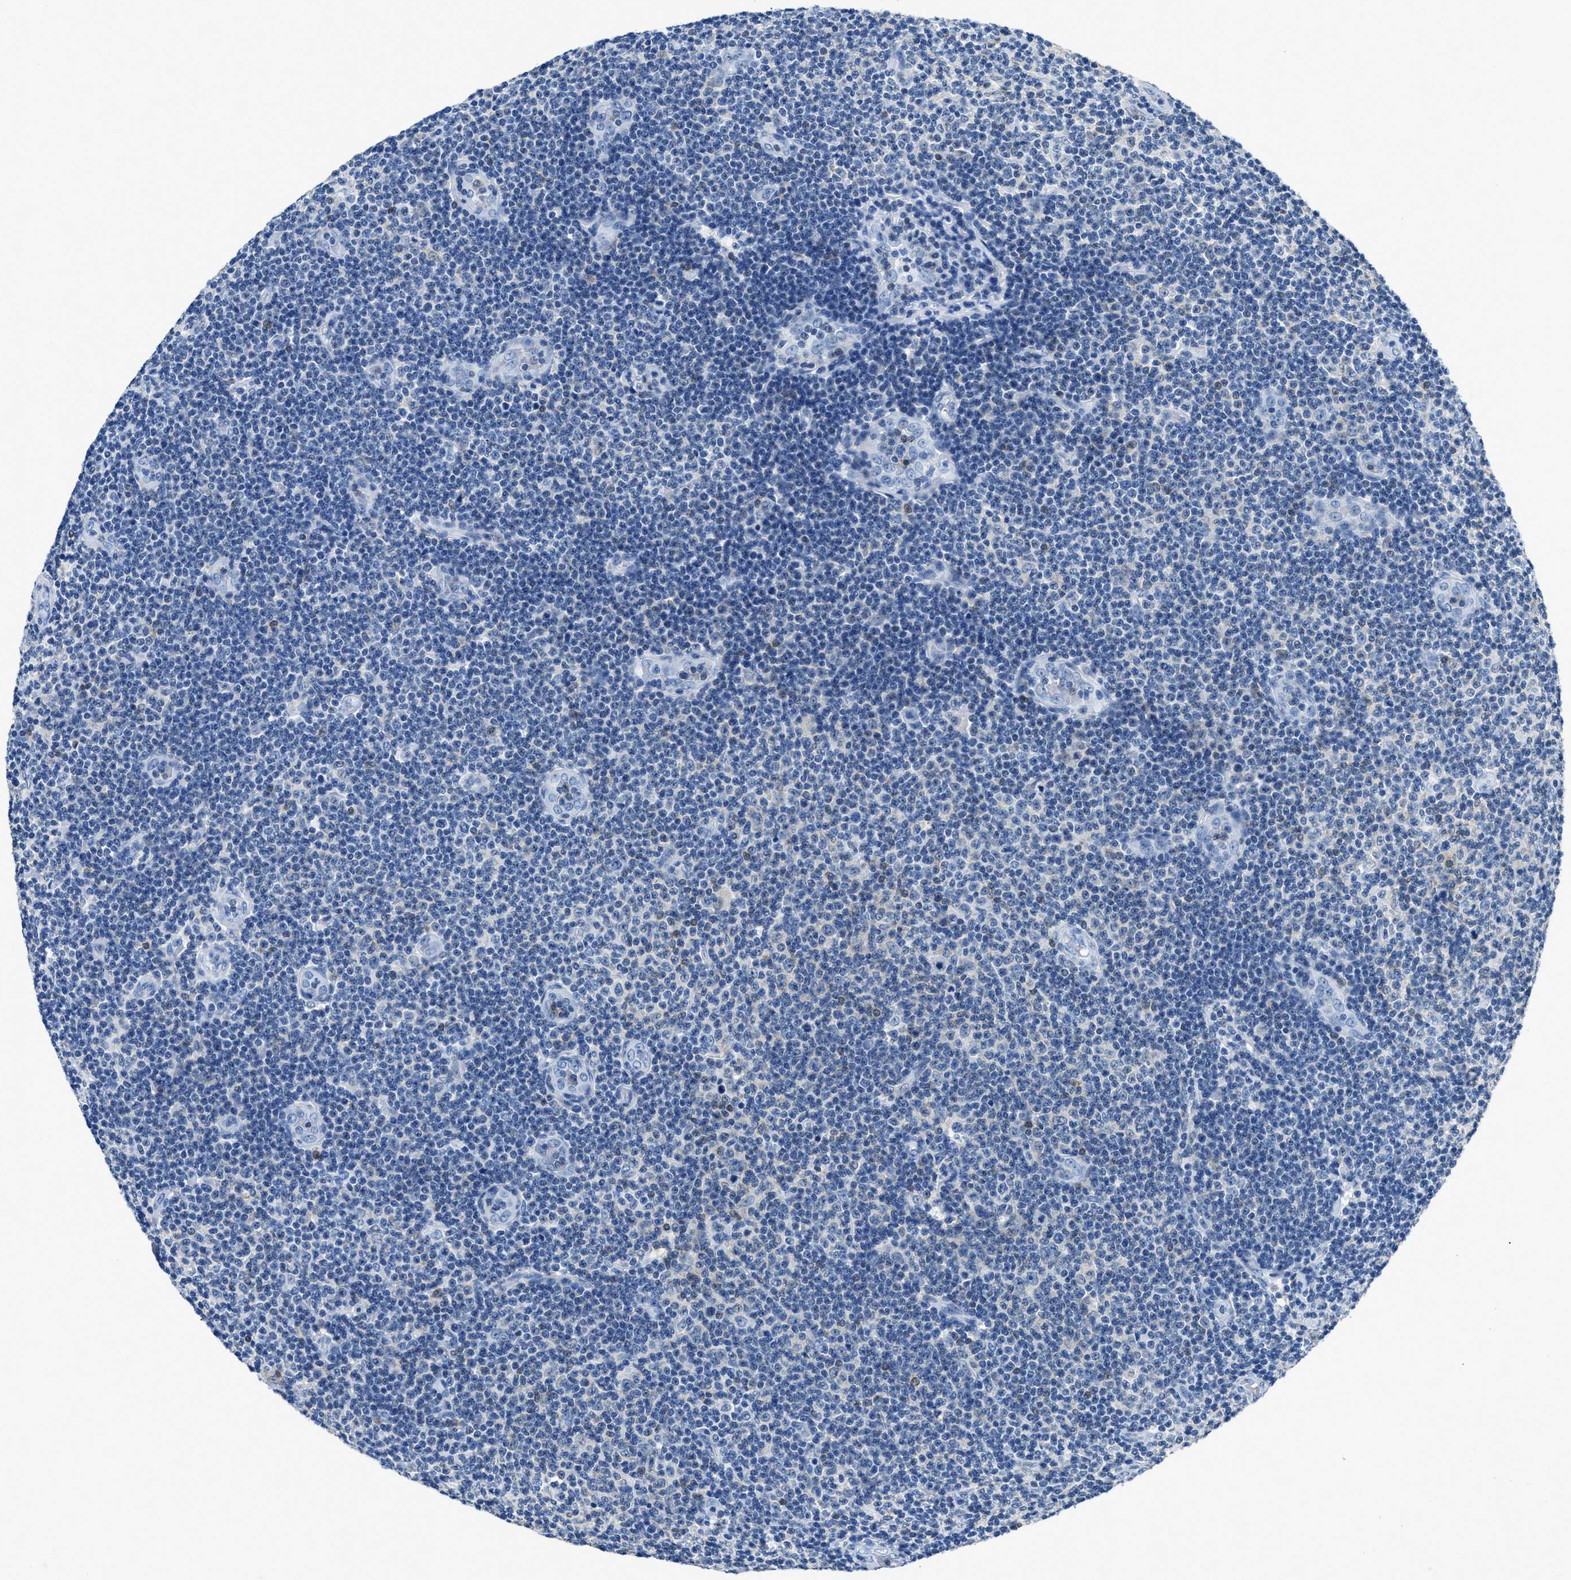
{"staining": {"intensity": "negative", "quantity": "none", "location": "none"}, "tissue": "lymphoma", "cell_type": "Tumor cells", "image_type": "cancer", "snomed": [{"axis": "morphology", "description": "Malignant lymphoma, non-Hodgkin's type, Low grade"}, {"axis": "topography", "description": "Lymph node"}], "caption": "Lymphoma stained for a protein using immunohistochemistry exhibits no staining tumor cells.", "gene": "NFATC2", "patient": {"sex": "male", "age": 83}}